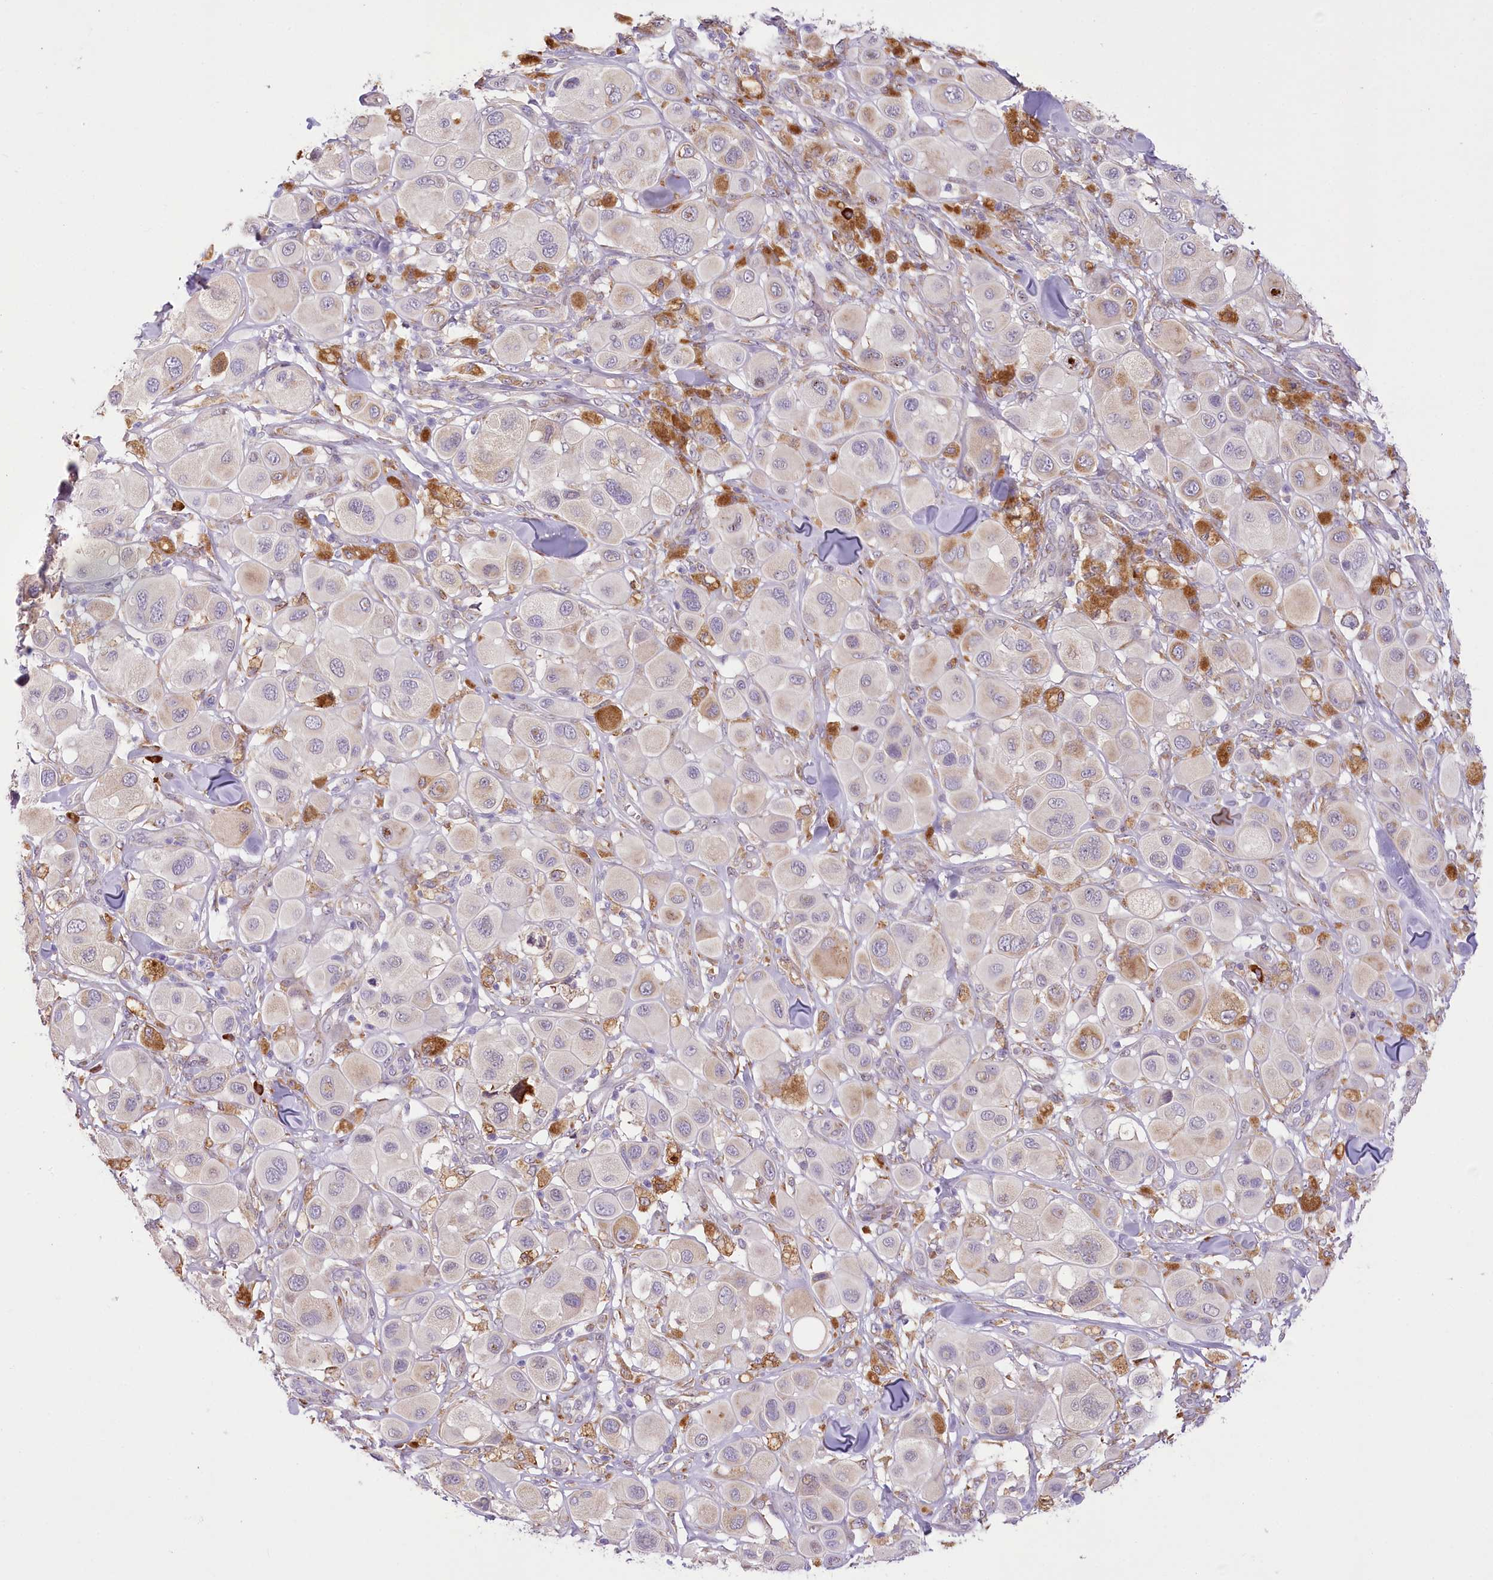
{"staining": {"intensity": "negative", "quantity": "none", "location": "none"}, "tissue": "melanoma", "cell_type": "Tumor cells", "image_type": "cancer", "snomed": [{"axis": "morphology", "description": "Malignant melanoma, Metastatic site"}, {"axis": "topography", "description": "Skin"}], "caption": "A high-resolution photomicrograph shows IHC staining of melanoma, which displays no significant staining in tumor cells. (DAB immunohistochemistry (IHC), high magnification).", "gene": "NCKAP5", "patient": {"sex": "male", "age": 41}}